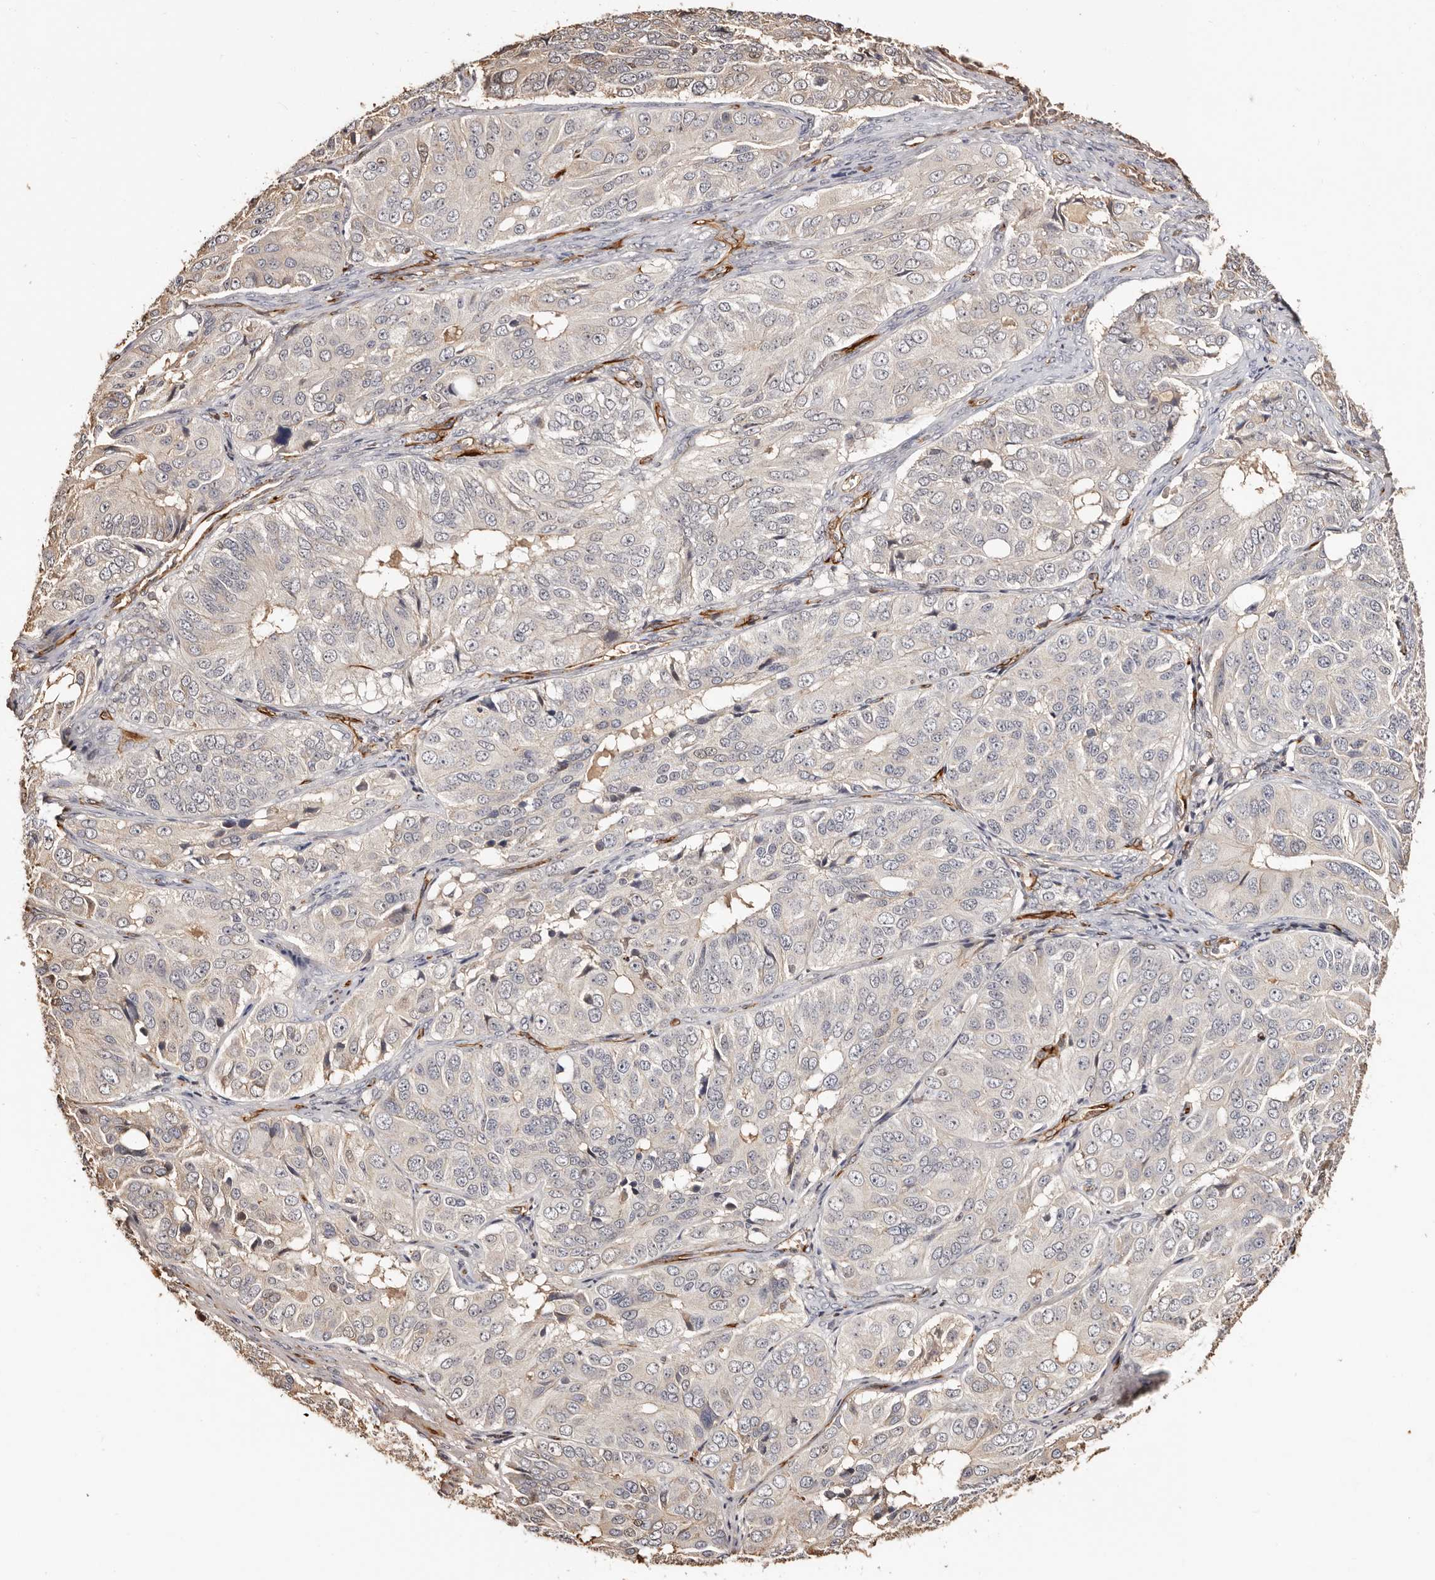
{"staining": {"intensity": "negative", "quantity": "none", "location": "none"}, "tissue": "ovarian cancer", "cell_type": "Tumor cells", "image_type": "cancer", "snomed": [{"axis": "morphology", "description": "Carcinoma, endometroid"}, {"axis": "topography", "description": "Ovary"}], "caption": "Protein analysis of ovarian endometroid carcinoma demonstrates no significant positivity in tumor cells. (Brightfield microscopy of DAB (3,3'-diaminobenzidine) immunohistochemistry at high magnification).", "gene": "ZNF557", "patient": {"sex": "female", "age": 51}}